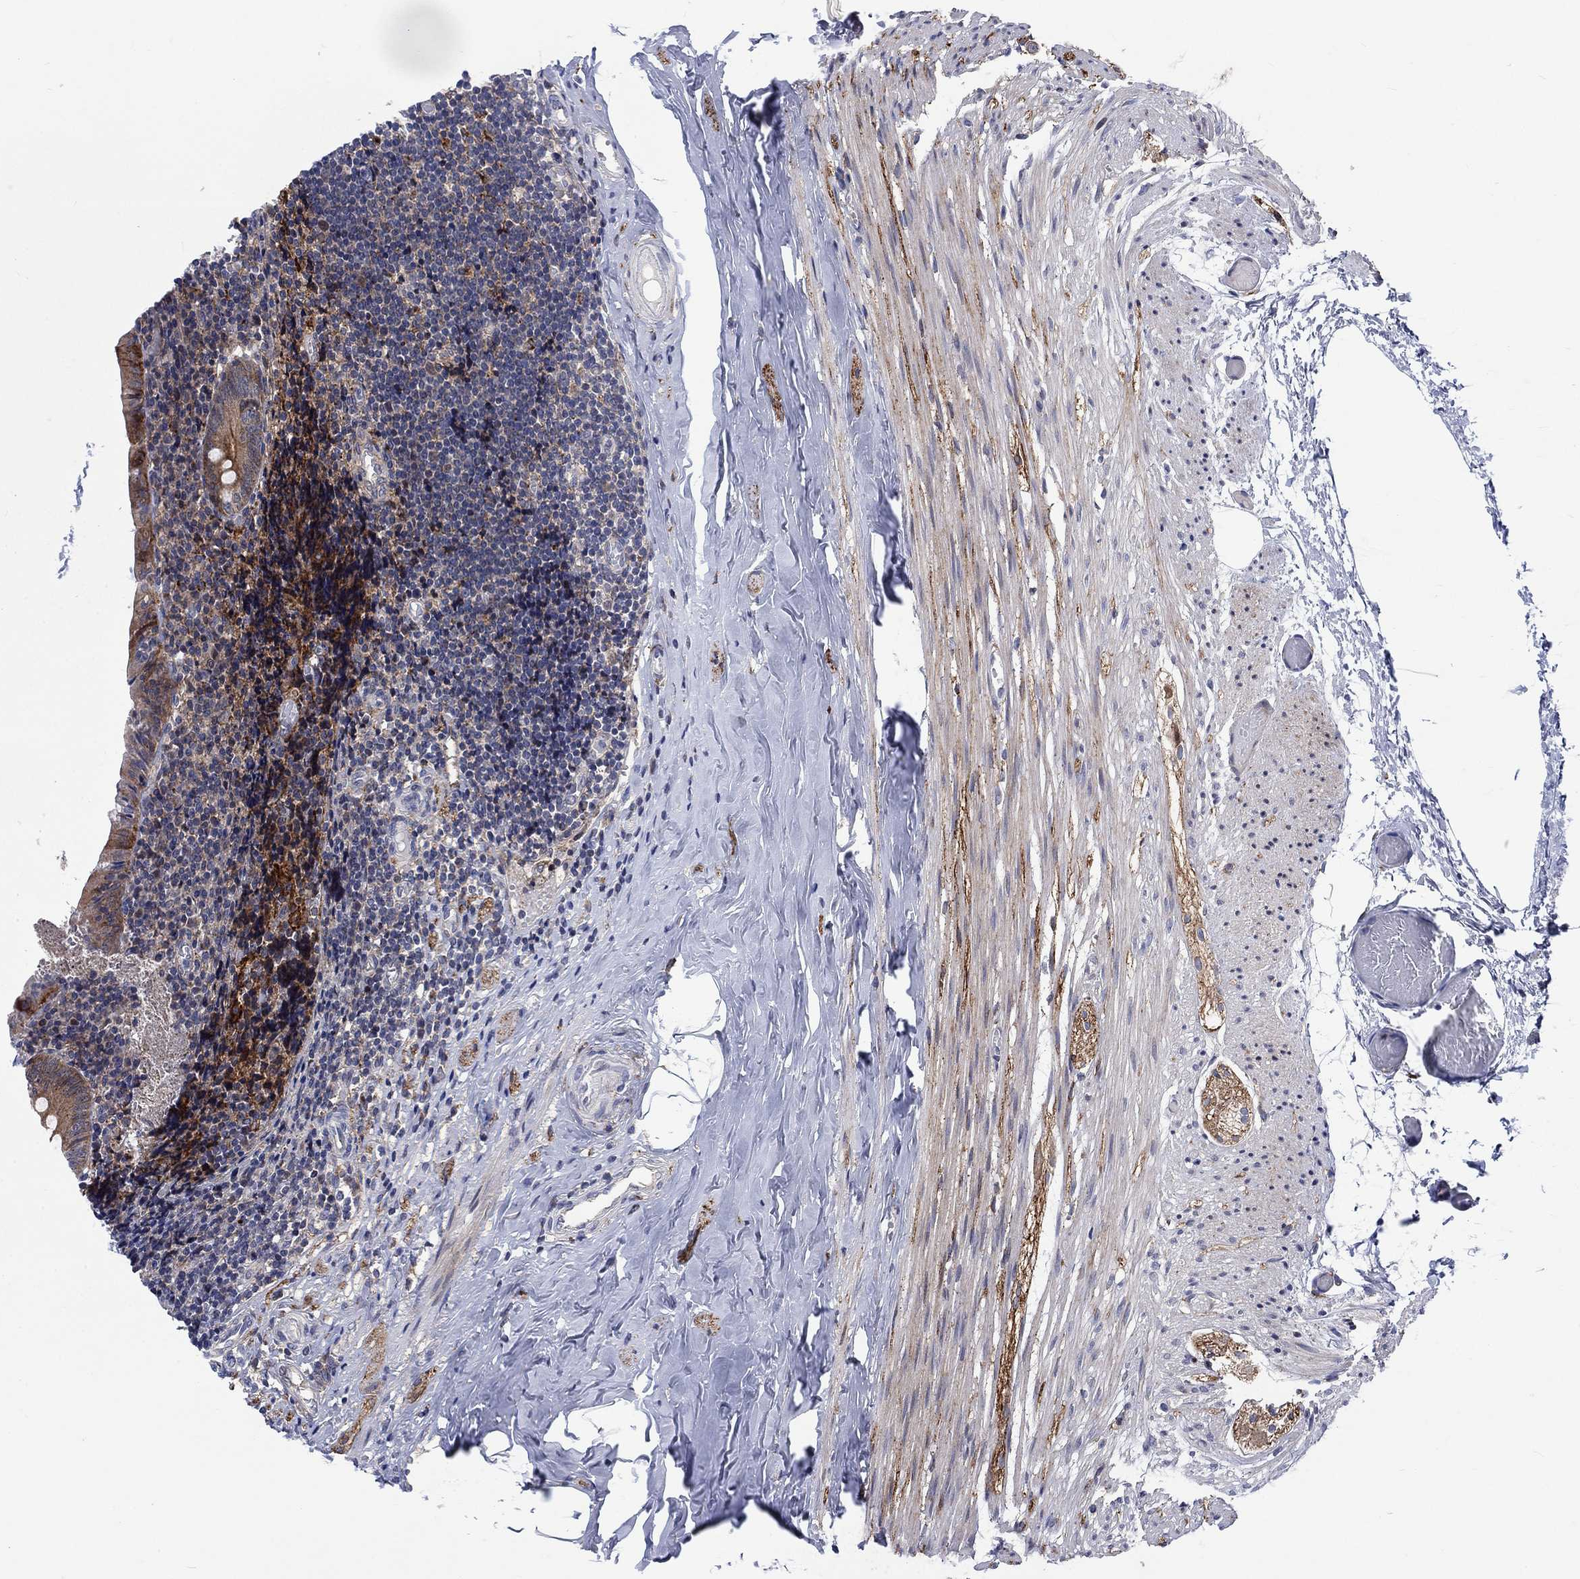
{"staining": {"intensity": "strong", "quantity": ">75%", "location": "cytoplasmic/membranous"}, "tissue": "appendix", "cell_type": "Glandular cells", "image_type": "normal", "snomed": [{"axis": "morphology", "description": "Normal tissue, NOS"}, {"axis": "topography", "description": "Appendix"}], "caption": "Immunohistochemistry (DAB (3,3'-diaminobenzidine)) staining of unremarkable appendix reveals strong cytoplasmic/membranous protein staining in about >75% of glandular cells. The staining is performed using DAB brown chromogen to label protein expression. The nuclei are counter-stained blue using hematoxylin.", "gene": "SLC35F2", "patient": {"sex": "female", "age": 23}}